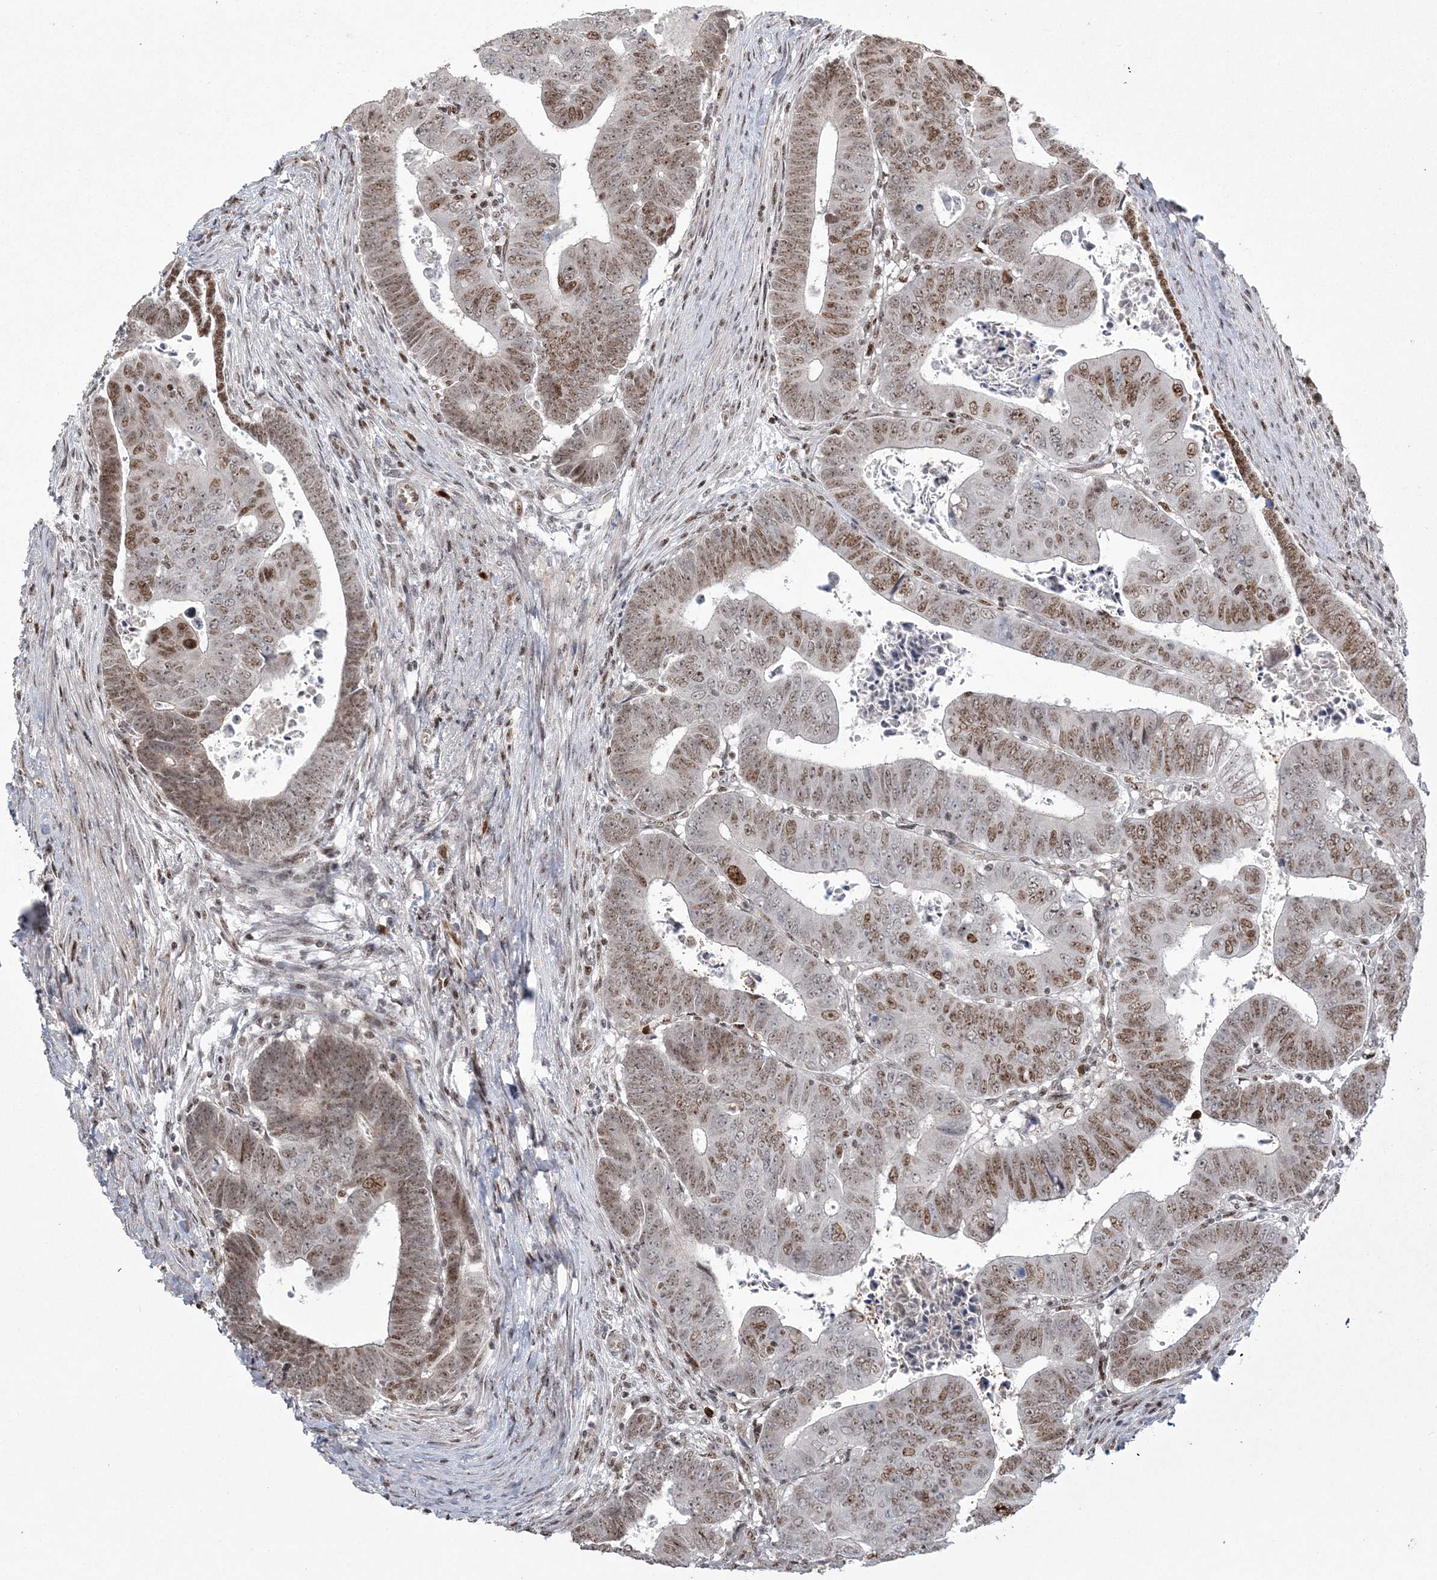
{"staining": {"intensity": "moderate", "quantity": ">75%", "location": "nuclear"}, "tissue": "colorectal cancer", "cell_type": "Tumor cells", "image_type": "cancer", "snomed": [{"axis": "morphology", "description": "Normal tissue, NOS"}, {"axis": "morphology", "description": "Adenocarcinoma, NOS"}, {"axis": "topography", "description": "Rectum"}], "caption": "An image of human colorectal adenocarcinoma stained for a protein exhibits moderate nuclear brown staining in tumor cells.", "gene": "RBM17", "patient": {"sex": "female", "age": 65}}